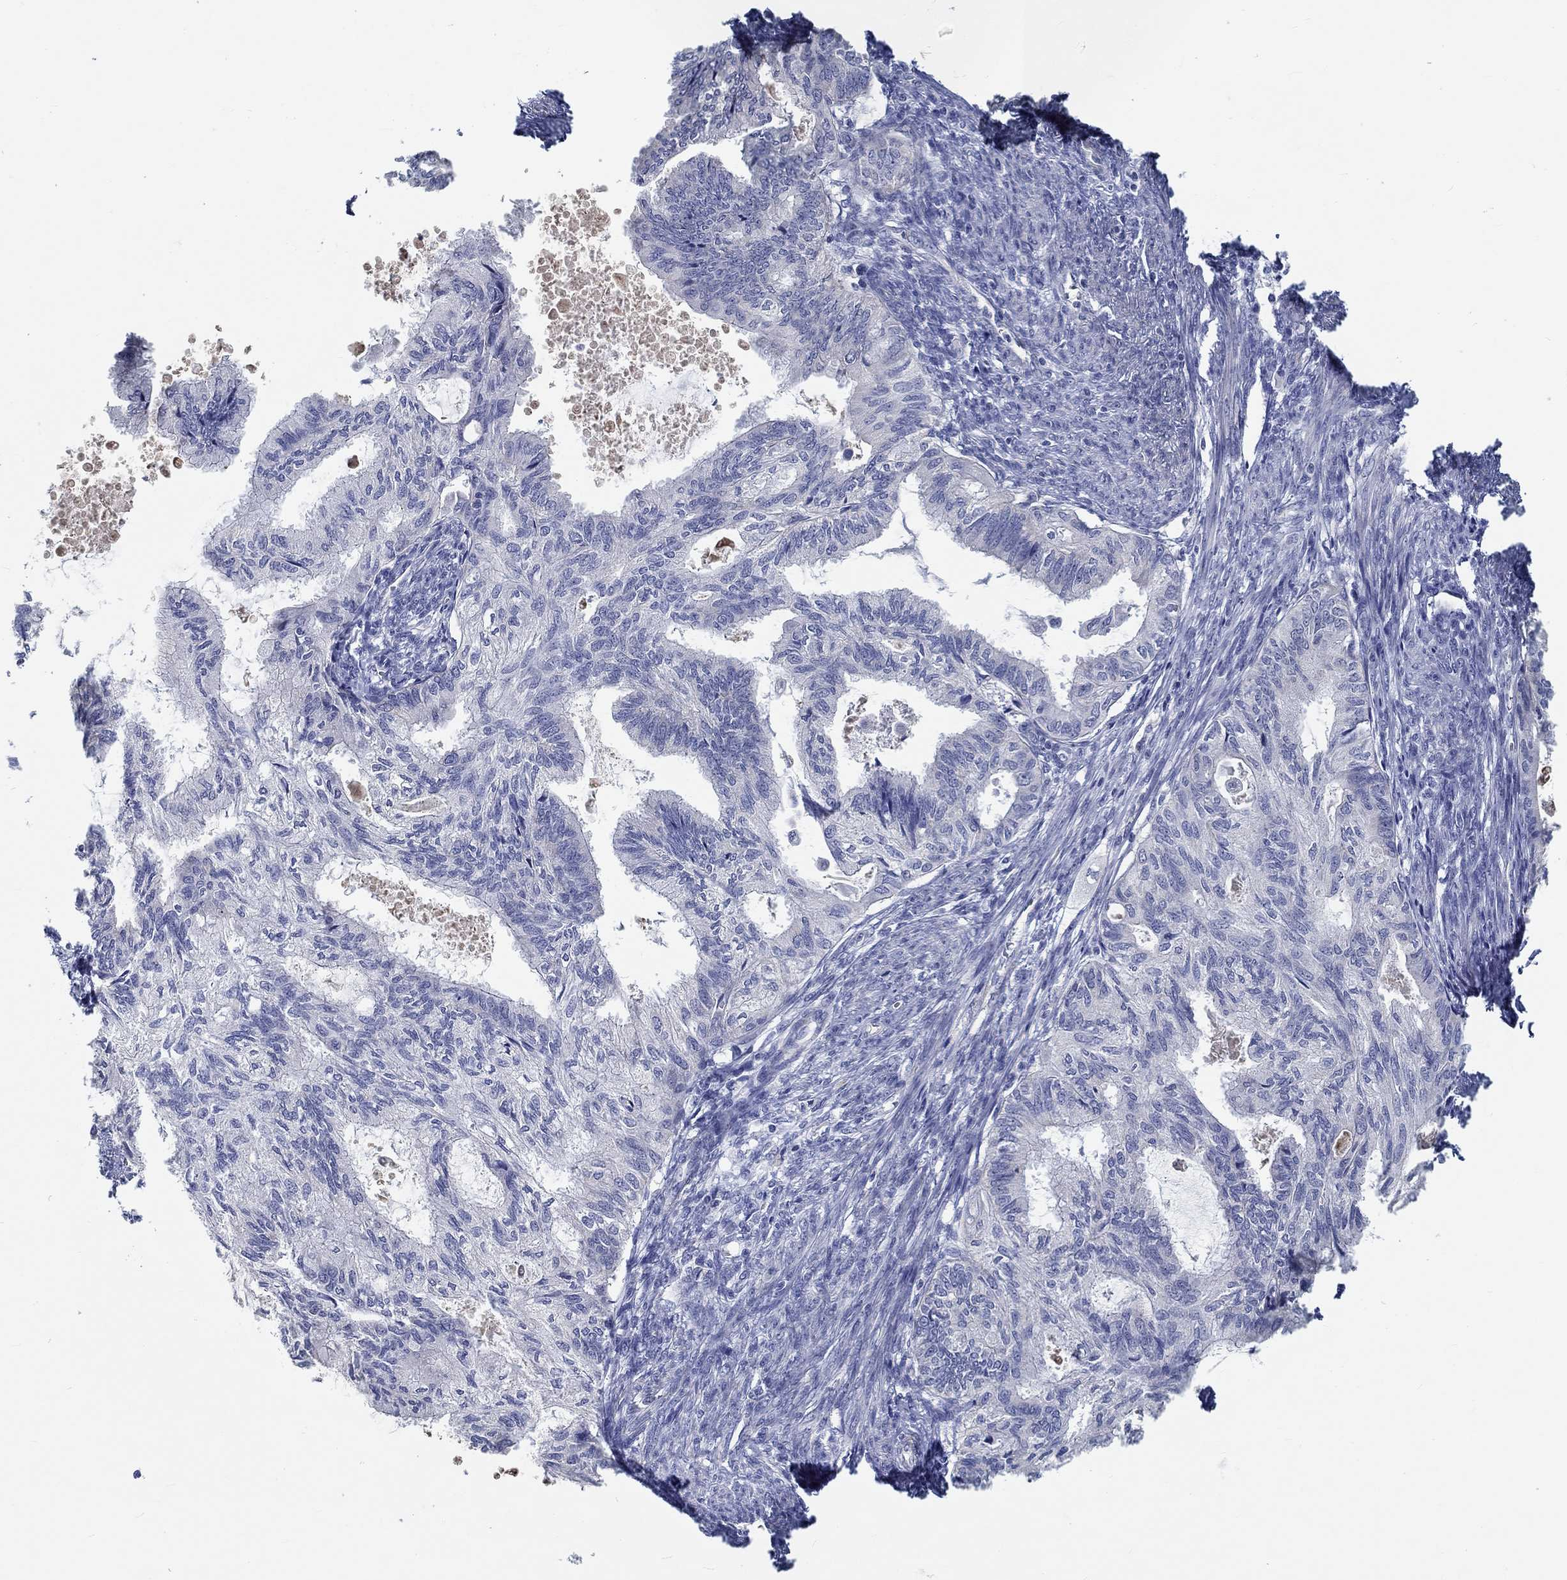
{"staining": {"intensity": "negative", "quantity": "none", "location": "none"}, "tissue": "endometrial cancer", "cell_type": "Tumor cells", "image_type": "cancer", "snomed": [{"axis": "morphology", "description": "Adenocarcinoma, NOS"}, {"axis": "topography", "description": "Endometrium"}], "caption": "Human adenocarcinoma (endometrial) stained for a protein using immunohistochemistry shows no positivity in tumor cells.", "gene": "MYBPC1", "patient": {"sex": "female", "age": 86}}